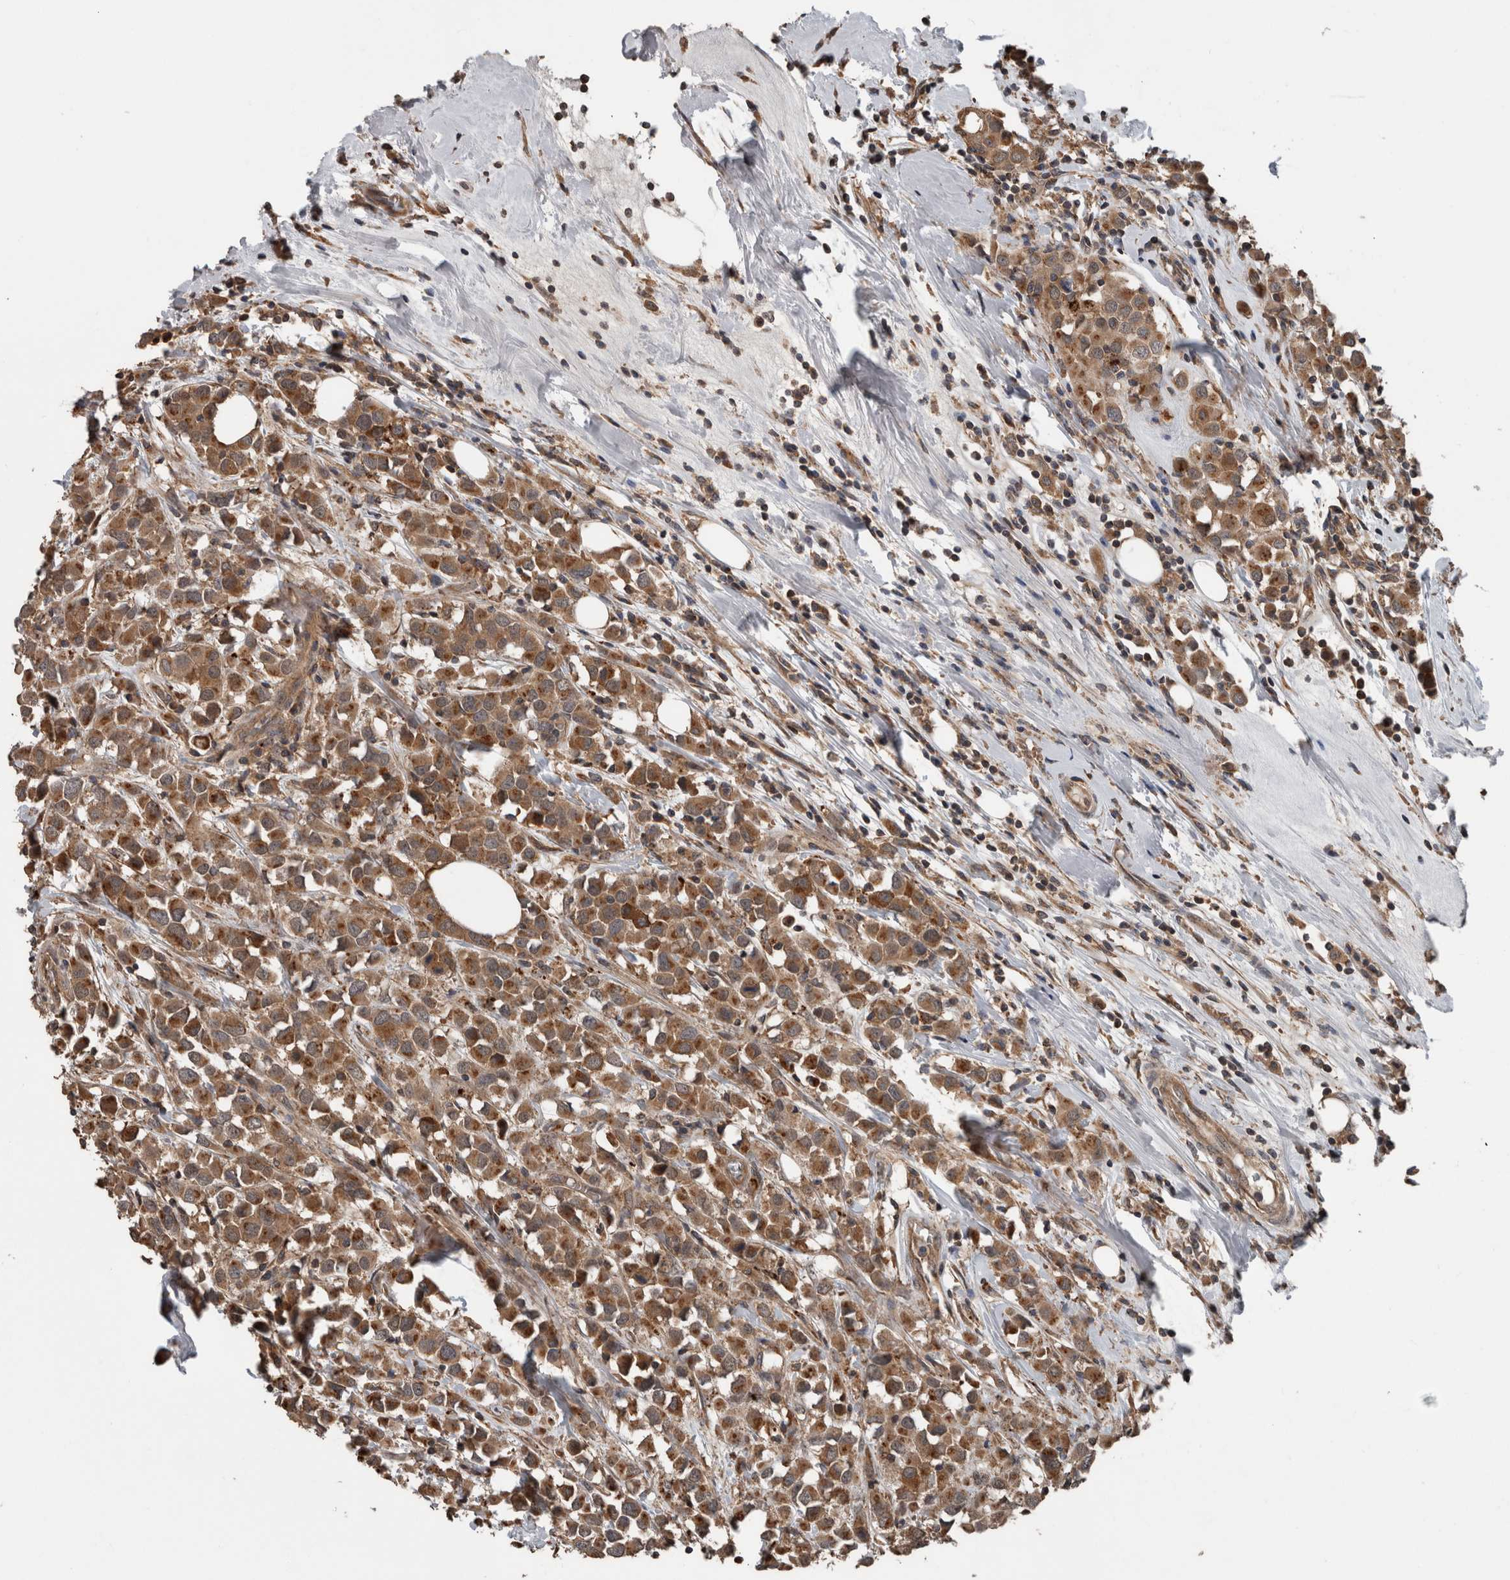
{"staining": {"intensity": "moderate", "quantity": ">75%", "location": "cytoplasmic/membranous"}, "tissue": "breast cancer", "cell_type": "Tumor cells", "image_type": "cancer", "snomed": [{"axis": "morphology", "description": "Duct carcinoma"}, {"axis": "topography", "description": "Breast"}], "caption": "Immunohistochemistry photomicrograph of neoplastic tissue: human breast cancer (infiltrating ductal carcinoma) stained using immunohistochemistry demonstrates medium levels of moderate protein expression localized specifically in the cytoplasmic/membranous of tumor cells, appearing as a cytoplasmic/membranous brown color.", "gene": "RIOK3", "patient": {"sex": "female", "age": 61}}